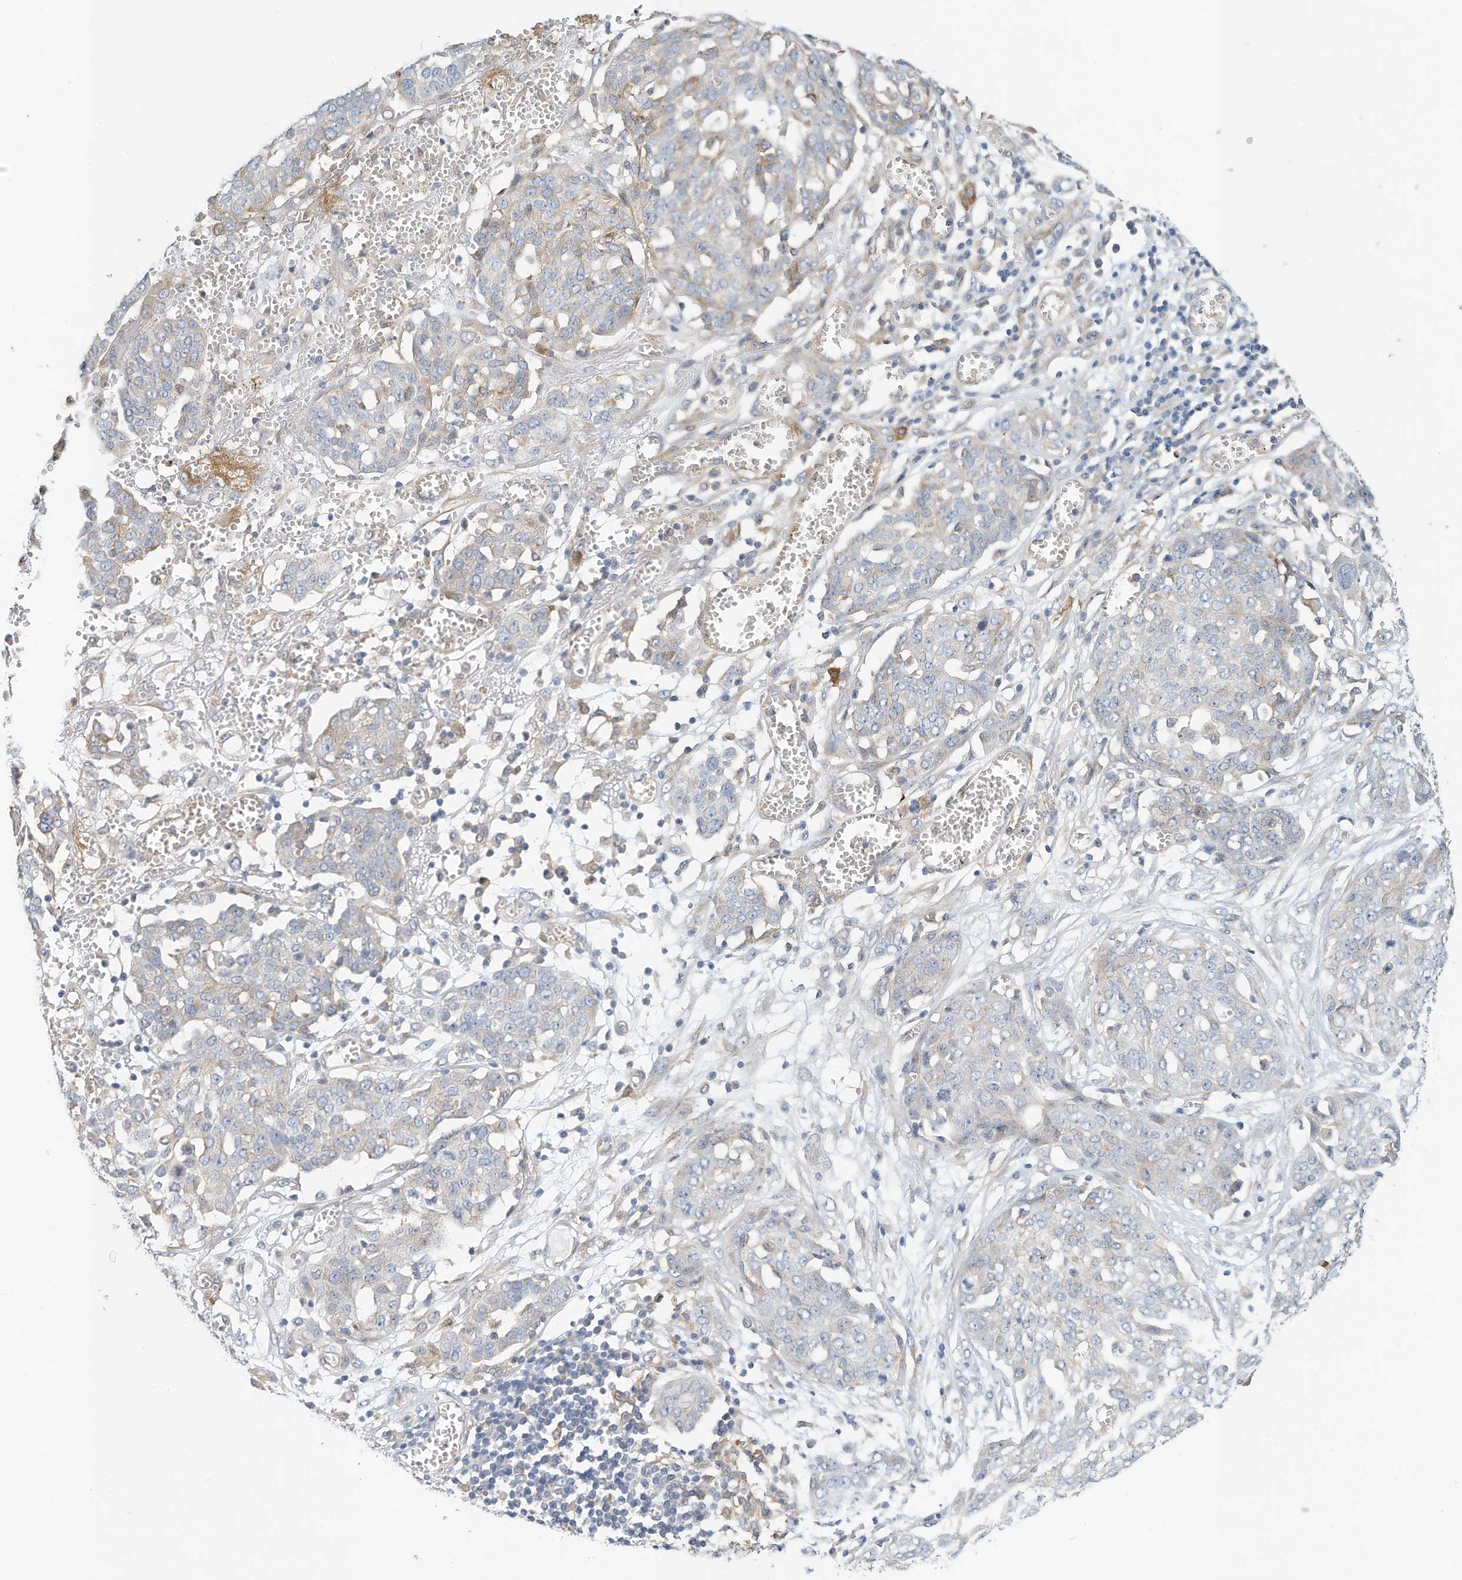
{"staining": {"intensity": "negative", "quantity": "none", "location": "none"}, "tissue": "ovarian cancer", "cell_type": "Tumor cells", "image_type": "cancer", "snomed": [{"axis": "morphology", "description": "Cystadenocarcinoma, serous, NOS"}, {"axis": "topography", "description": "Soft tissue"}, {"axis": "topography", "description": "Ovary"}], "caption": "The immunohistochemistry micrograph has no significant expression in tumor cells of ovarian cancer (serous cystadenocarcinoma) tissue.", "gene": "MICAL1", "patient": {"sex": "female", "age": 57}}